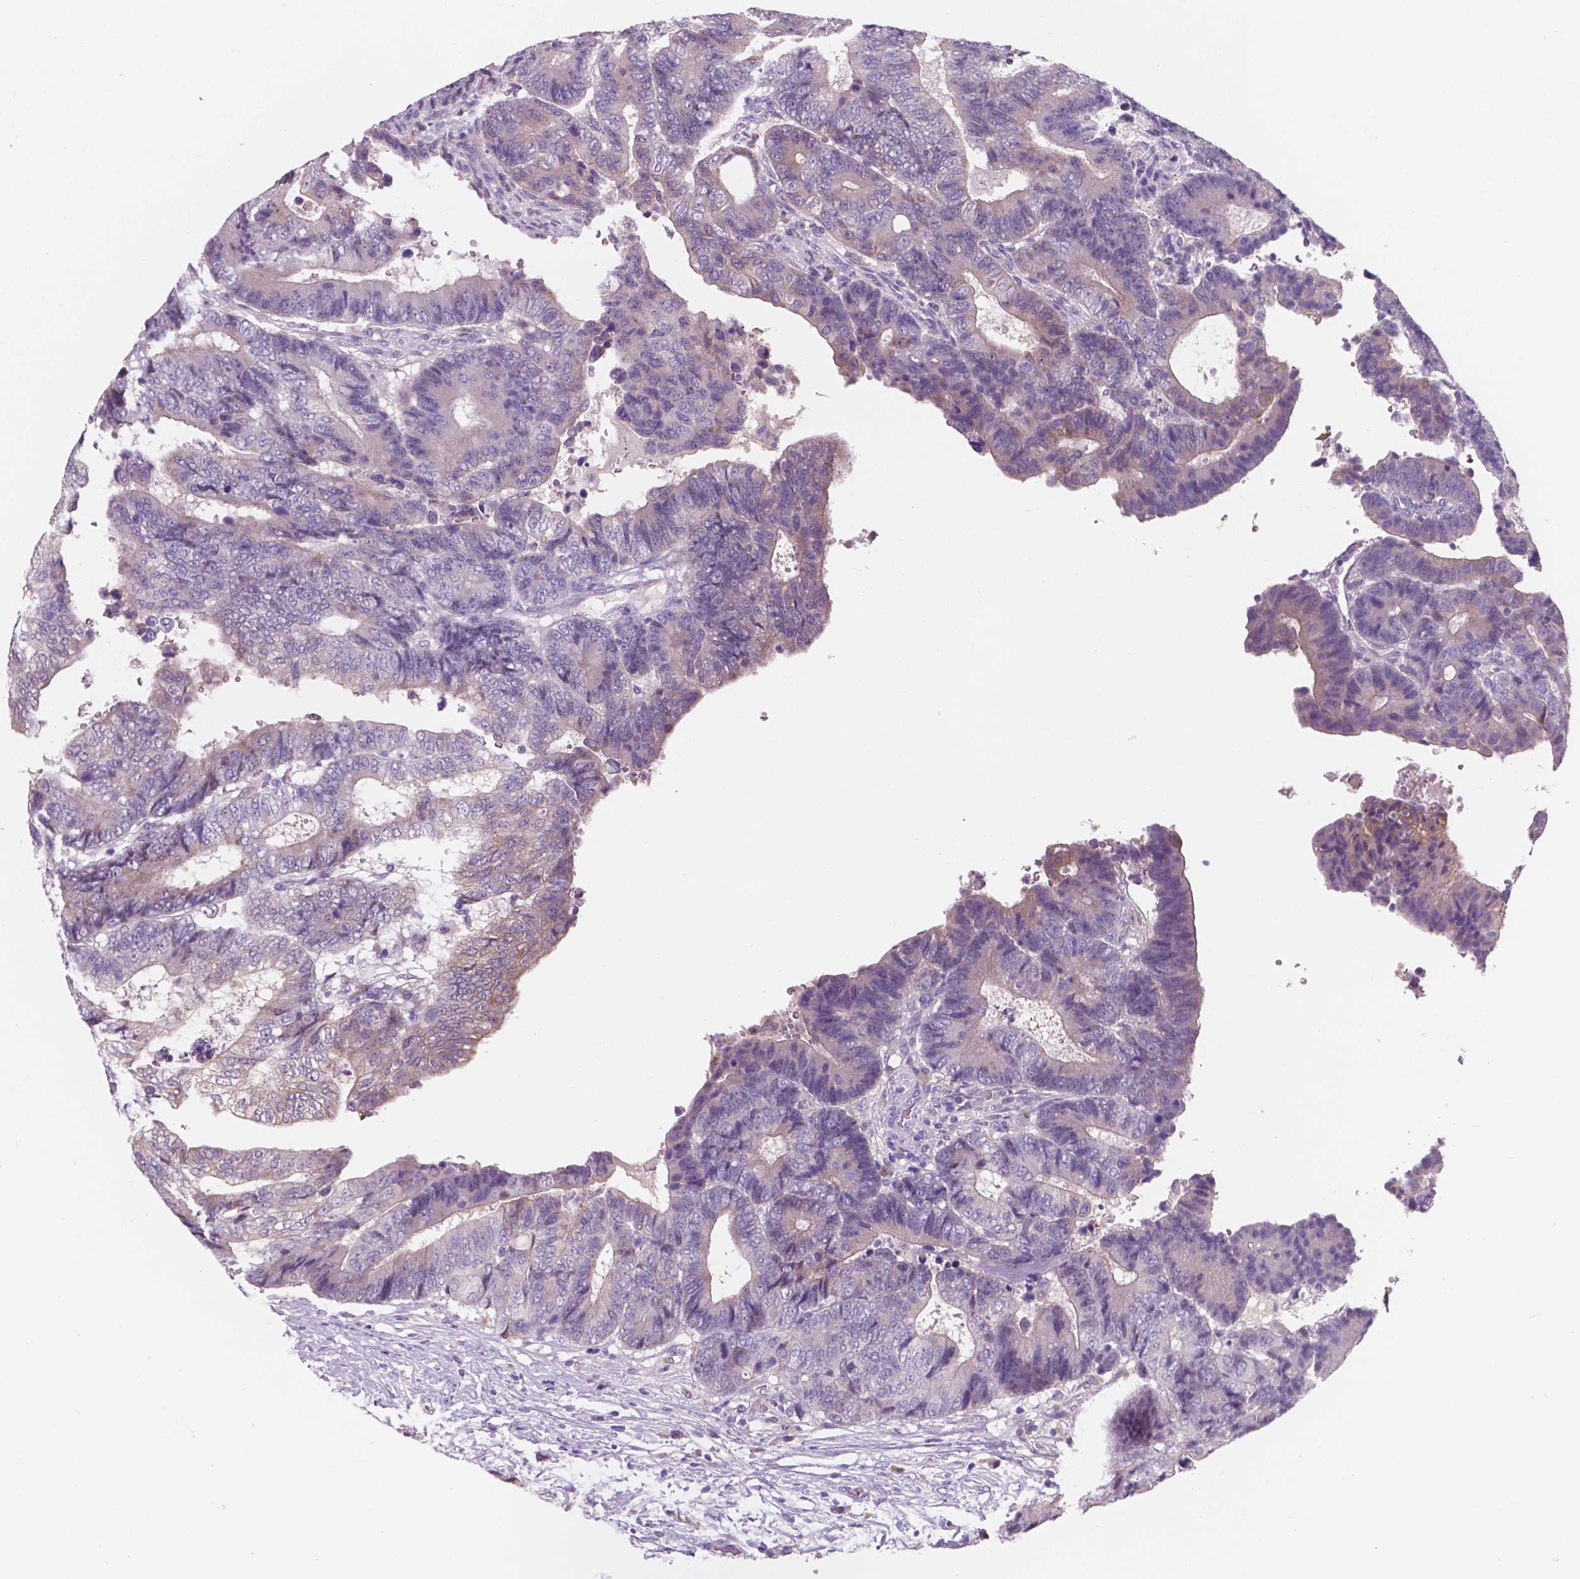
{"staining": {"intensity": "negative", "quantity": "none", "location": "none"}, "tissue": "colorectal cancer", "cell_type": "Tumor cells", "image_type": "cancer", "snomed": [{"axis": "morphology", "description": "Adenocarcinoma, NOS"}, {"axis": "topography", "description": "Colon"}], "caption": "The photomicrograph demonstrates no staining of tumor cells in colorectal cancer.", "gene": "IREB2", "patient": {"sex": "female", "age": 48}}